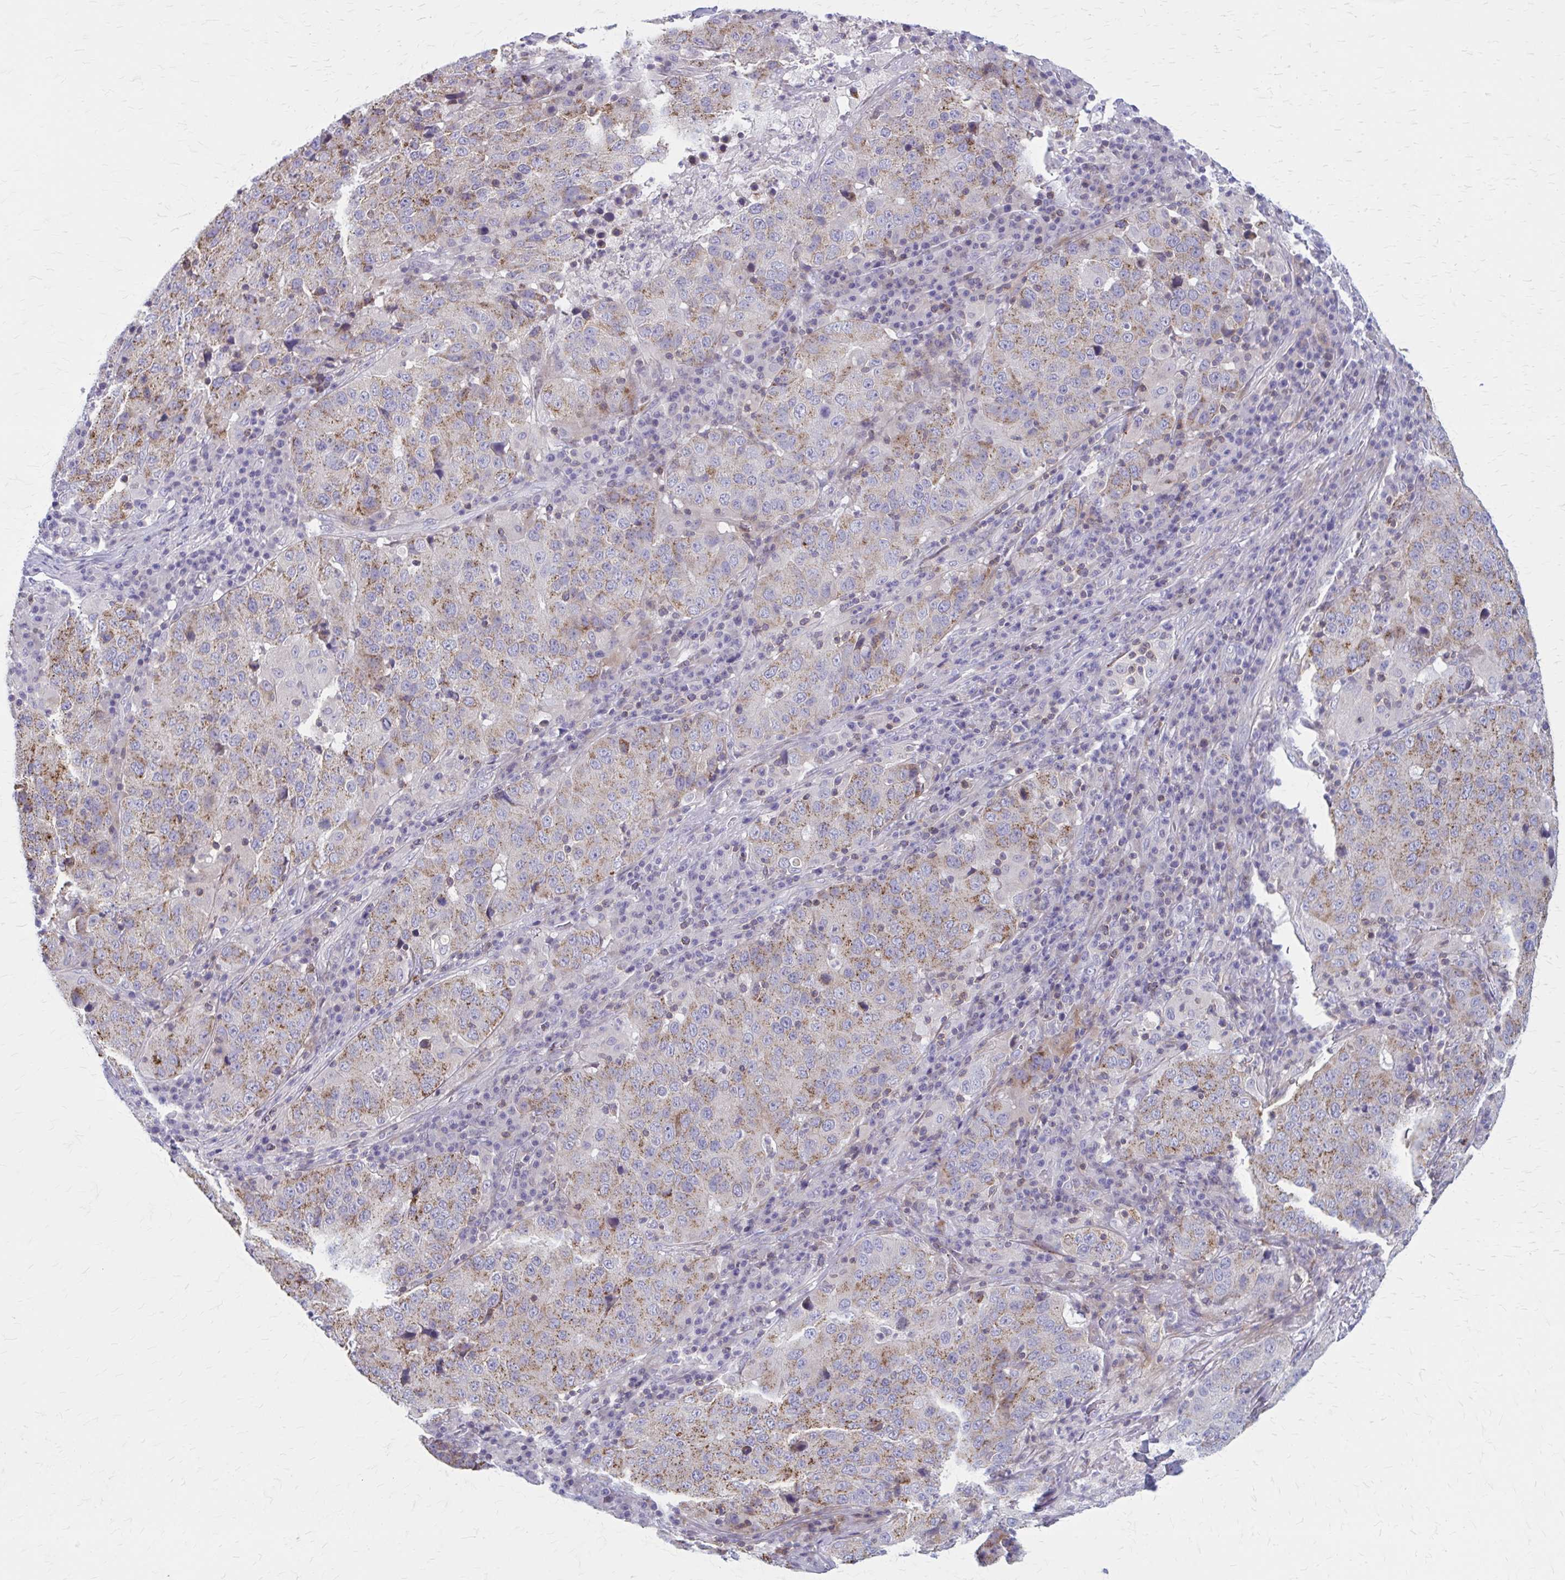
{"staining": {"intensity": "moderate", "quantity": ">75%", "location": "cytoplasmic/membranous"}, "tissue": "stomach cancer", "cell_type": "Tumor cells", "image_type": "cancer", "snomed": [{"axis": "morphology", "description": "Adenocarcinoma, NOS"}, {"axis": "topography", "description": "Stomach"}], "caption": "This micrograph displays stomach adenocarcinoma stained with immunohistochemistry to label a protein in brown. The cytoplasmic/membranous of tumor cells show moderate positivity for the protein. Nuclei are counter-stained blue.", "gene": "PITPNM1", "patient": {"sex": "male", "age": 71}}